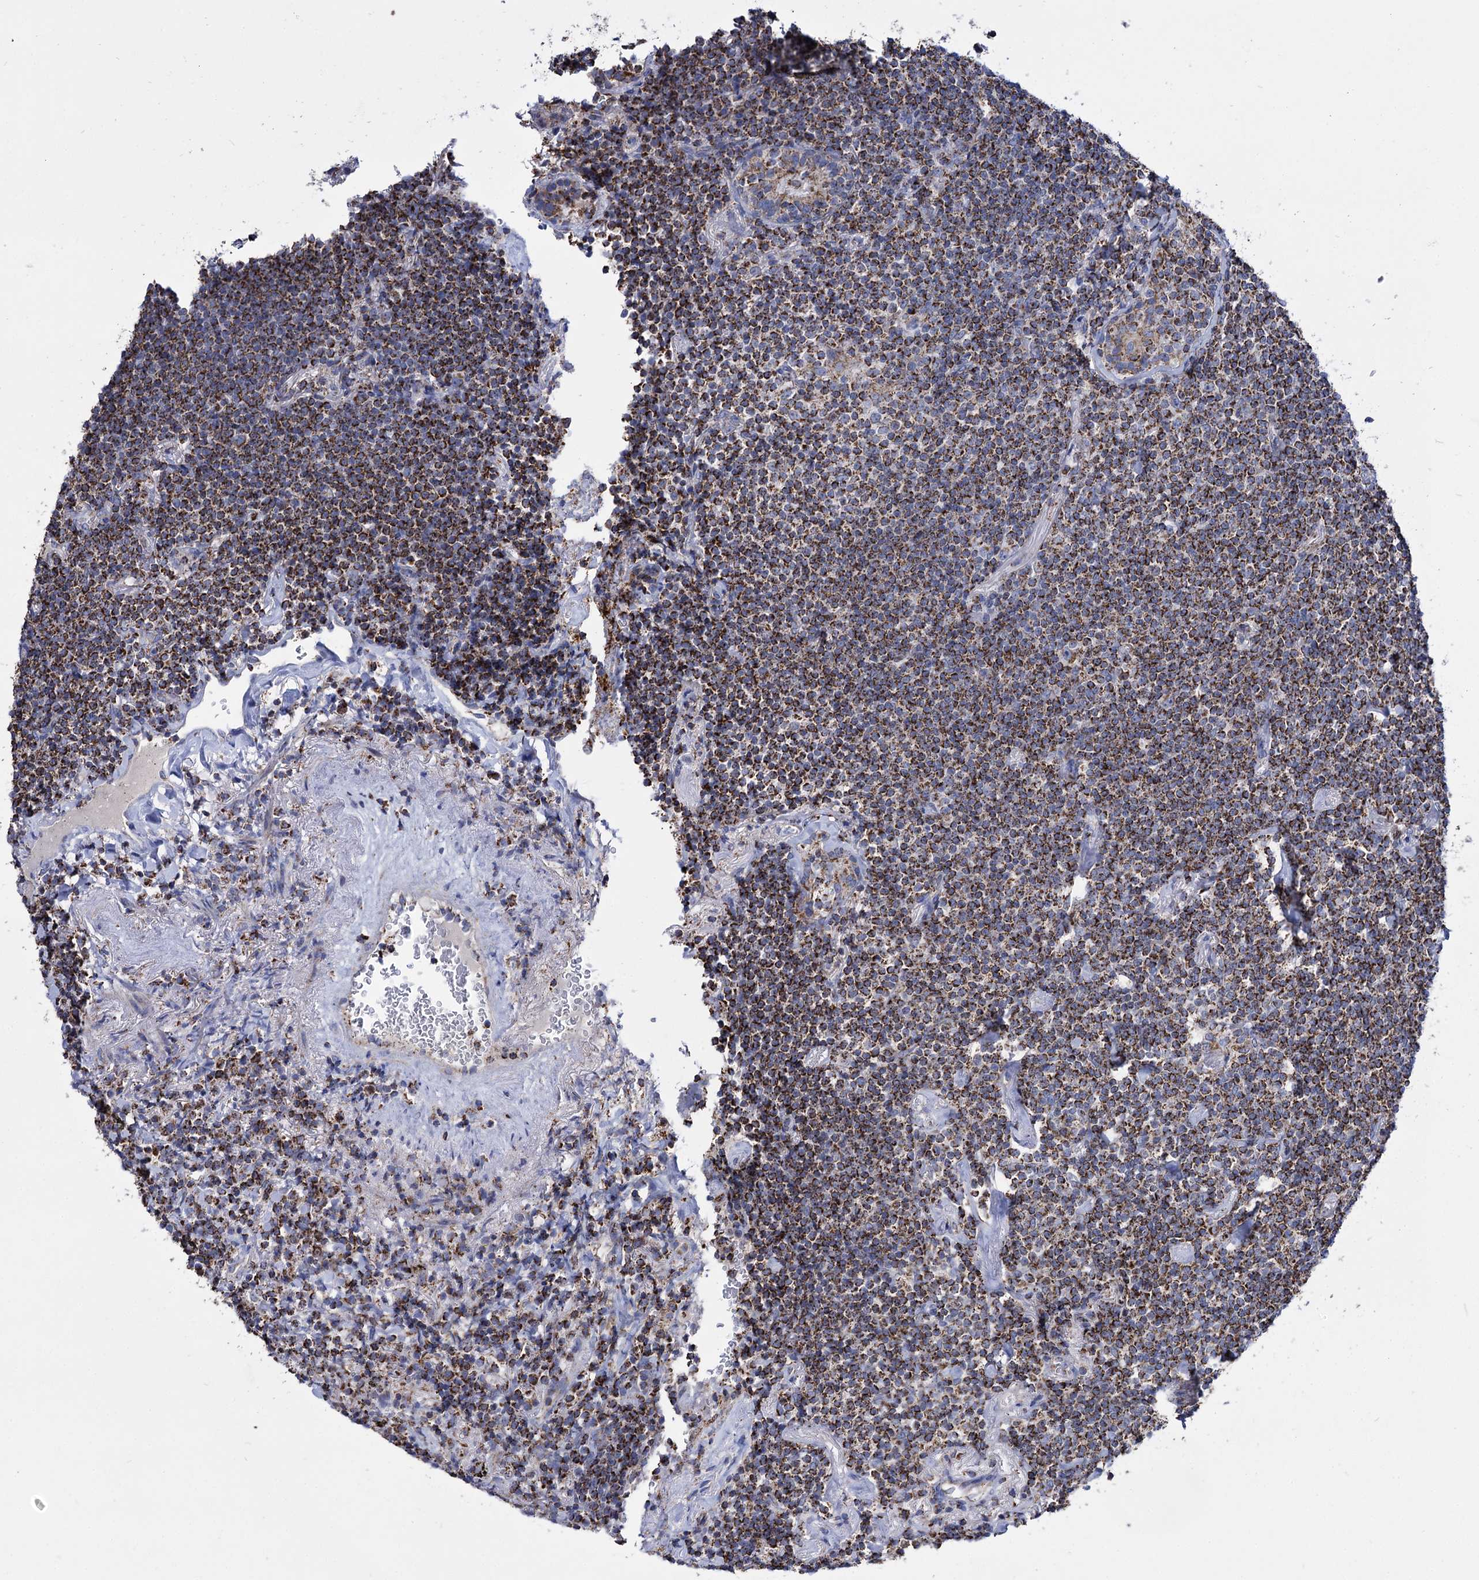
{"staining": {"intensity": "strong", "quantity": ">75%", "location": "cytoplasmic/membranous"}, "tissue": "lymphoma", "cell_type": "Tumor cells", "image_type": "cancer", "snomed": [{"axis": "morphology", "description": "Malignant lymphoma, non-Hodgkin's type, Low grade"}, {"axis": "topography", "description": "Lung"}], "caption": "Immunohistochemistry (IHC) (DAB (3,3'-diaminobenzidine)) staining of malignant lymphoma, non-Hodgkin's type (low-grade) shows strong cytoplasmic/membranous protein positivity in approximately >75% of tumor cells.", "gene": "ABHD10", "patient": {"sex": "female", "age": 71}}